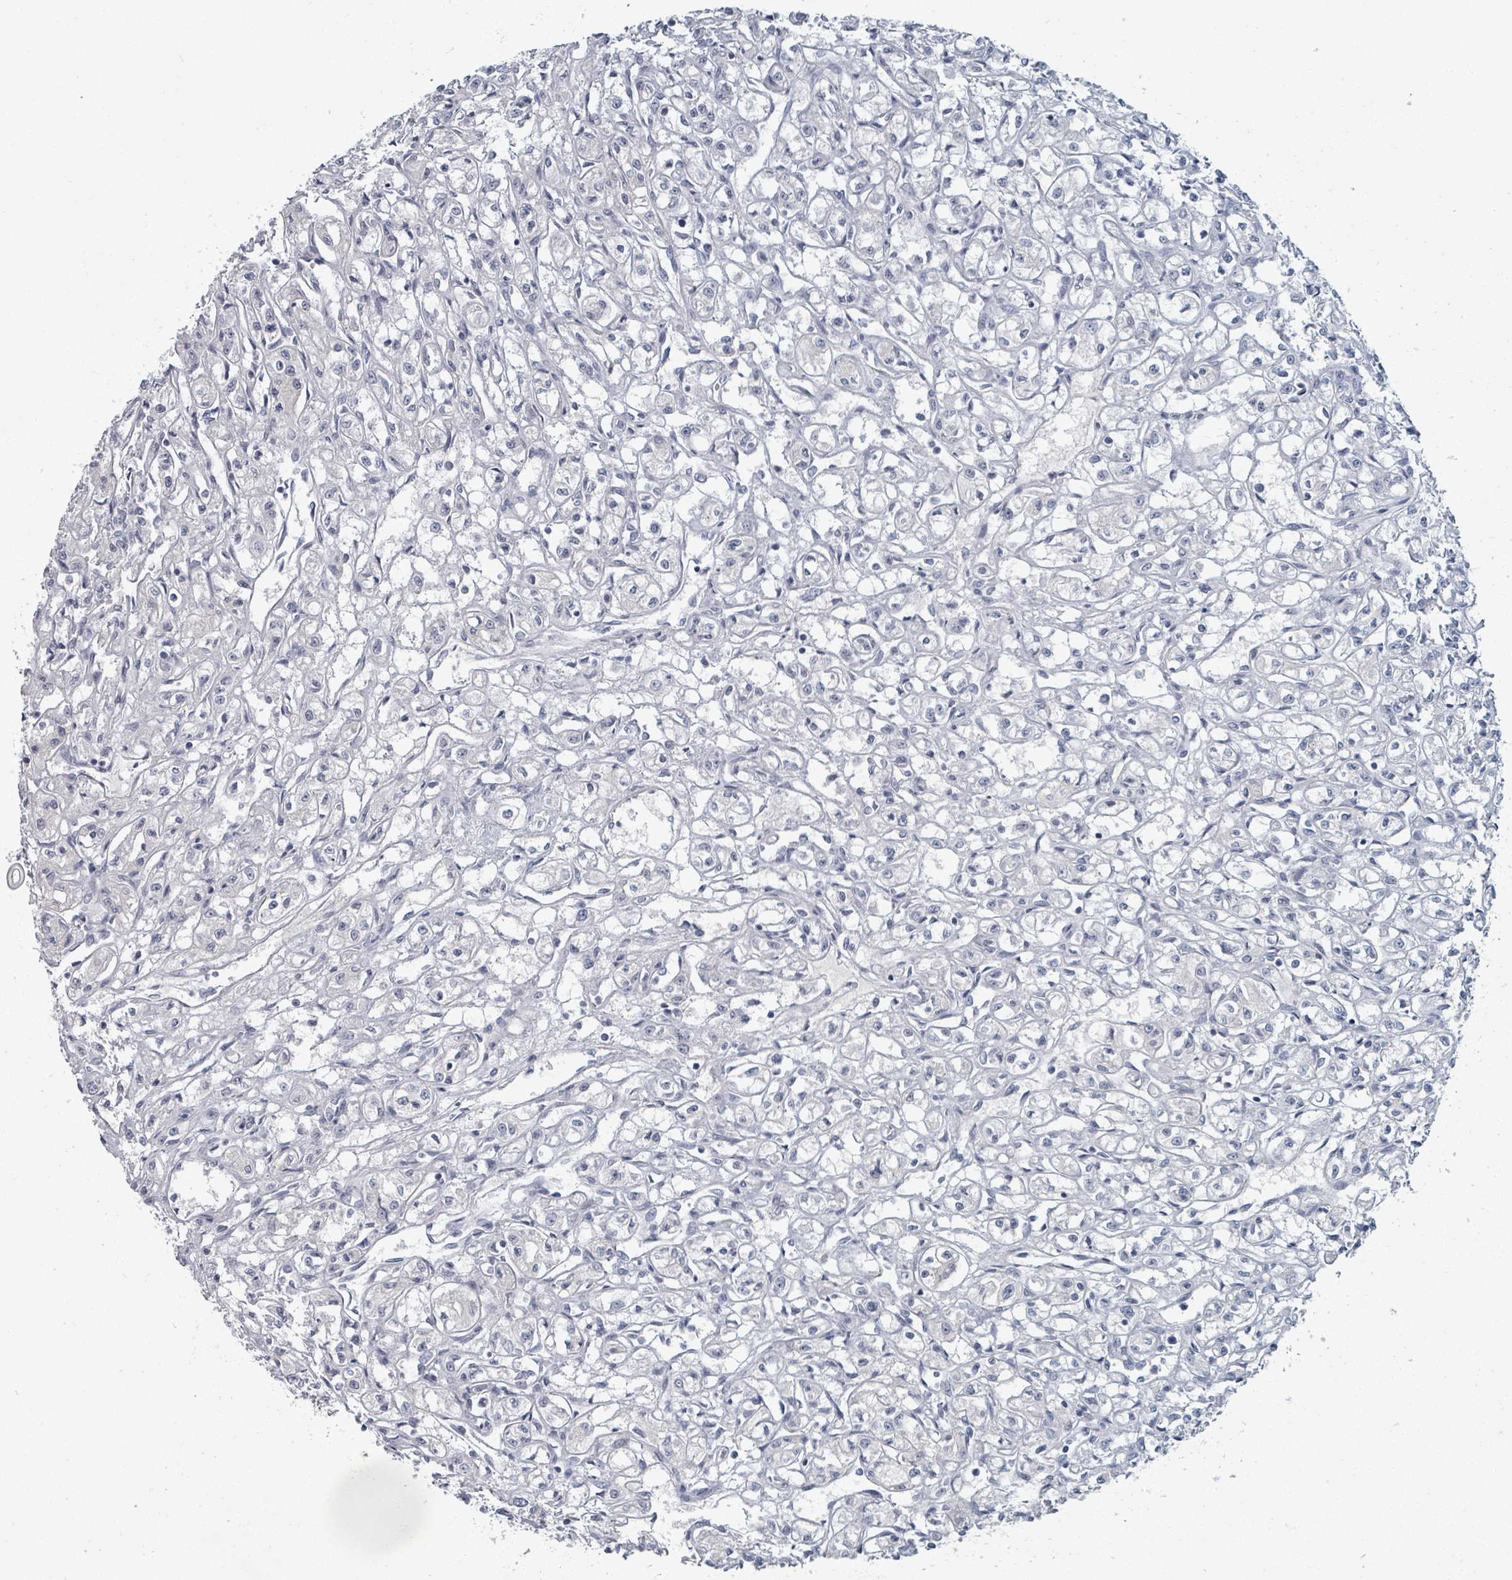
{"staining": {"intensity": "negative", "quantity": "none", "location": "none"}, "tissue": "renal cancer", "cell_type": "Tumor cells", "image_type": "cancer", "snomed": [{"axis": "morphology", "description": "Adenocarcinoma, NOS"}, {"axis": "topography", "description": "Kidney"}], "caption": "DAB immunohistochemical staining of human adenocarcinoma (renal) demonstrates no significant expression in tumor cells.", "gene": "WNT11", "patient": {"sex": "male", "age": 56}}